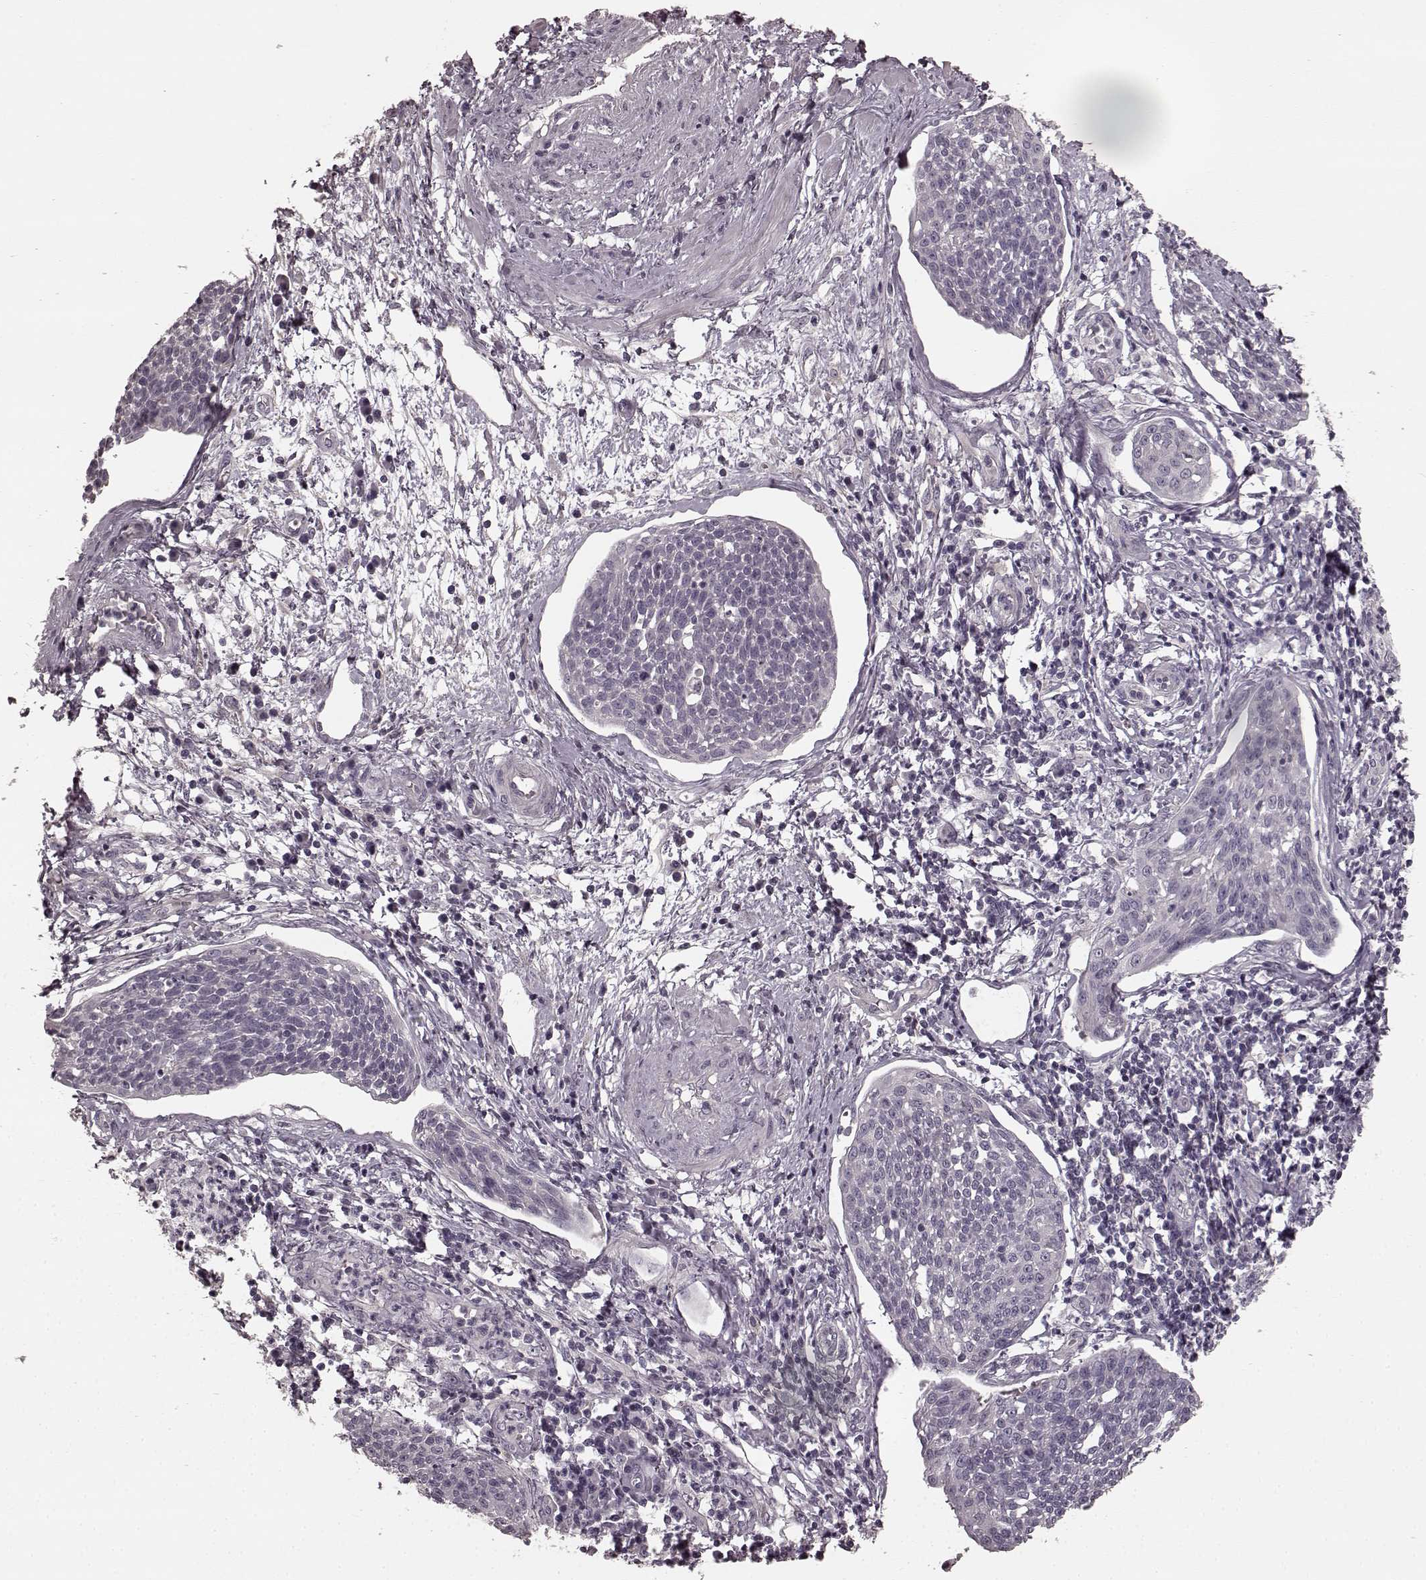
{"staining": {"intensity": "negative", "quantity": "none", "location": "none"}, "tissue": "cervical cancer", "cell_type": "Tumor cells", "image_type": "cancer", "snomed": [{"axis": "morphology", "description": "Squamous cell carcinoma, NOS"}, {"axis": "topography", "description": "Cervix"}], "caption": "High magnification brightfield microscopy of cervical cancer stained with DAB (brown) and counterstained with hematoxylin (blue): tumor cells show no significant expression.", "gene": "PRKCE", "patient": {"sex": "female", "age": 34}}